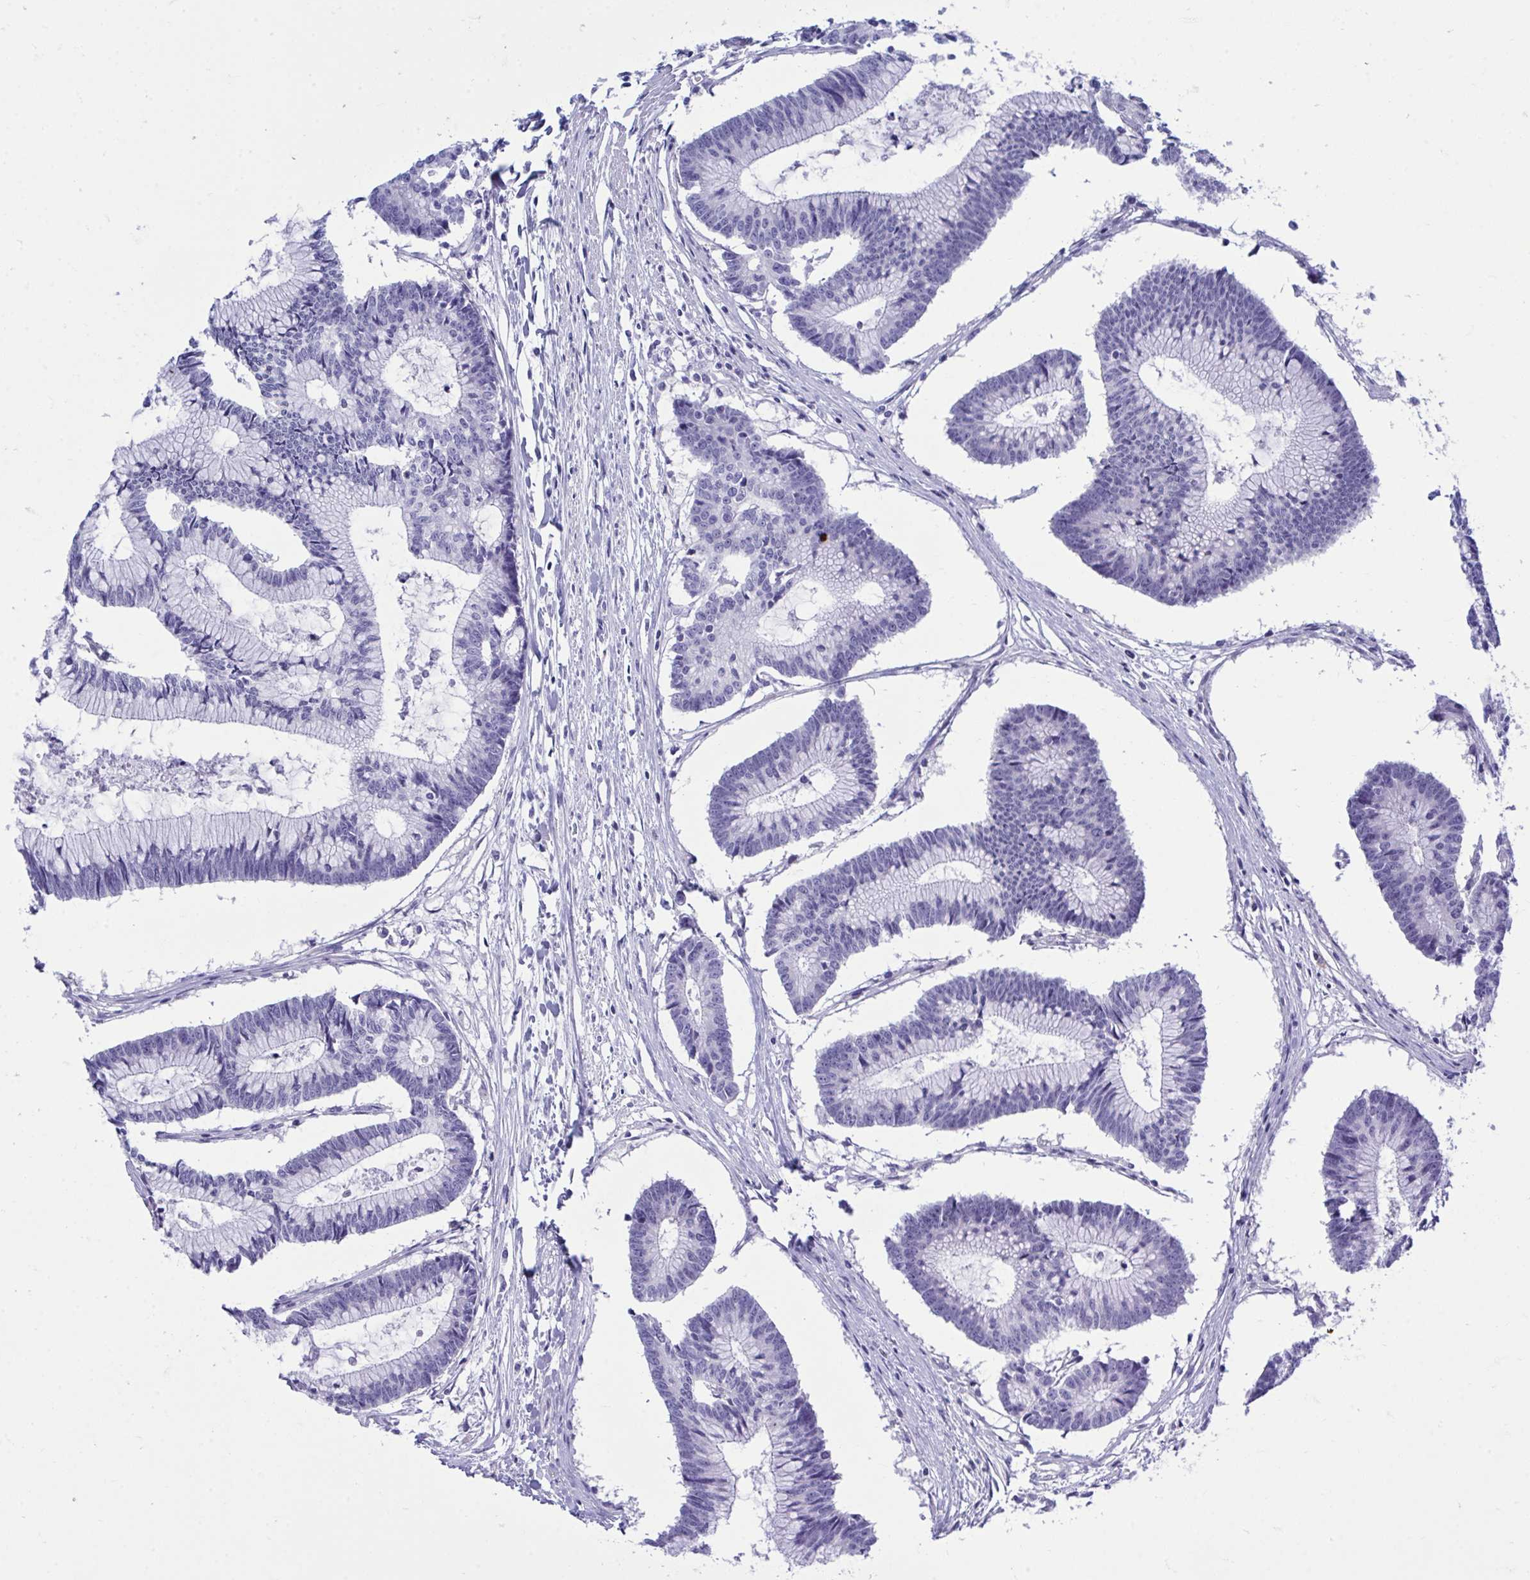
{"staining": {"intensity": "negative", "quantity": "none", "location": "none"}, "tissue": "colorectal cancer", "cell_type": "Tumor cells", "image_type": "cancer", "snomed": [{"axis": "morphology", "description": "Adenocarcinoma, NOS"}, {"axis": "topography", "description": "Colon"}], "caption": "Immunohistochemical staining of adenocarcinoma (colorectal) exhibits no significant staining in tumor cells.", "gene": "MED9", "patient": {"sex": "female", "age": 78}}